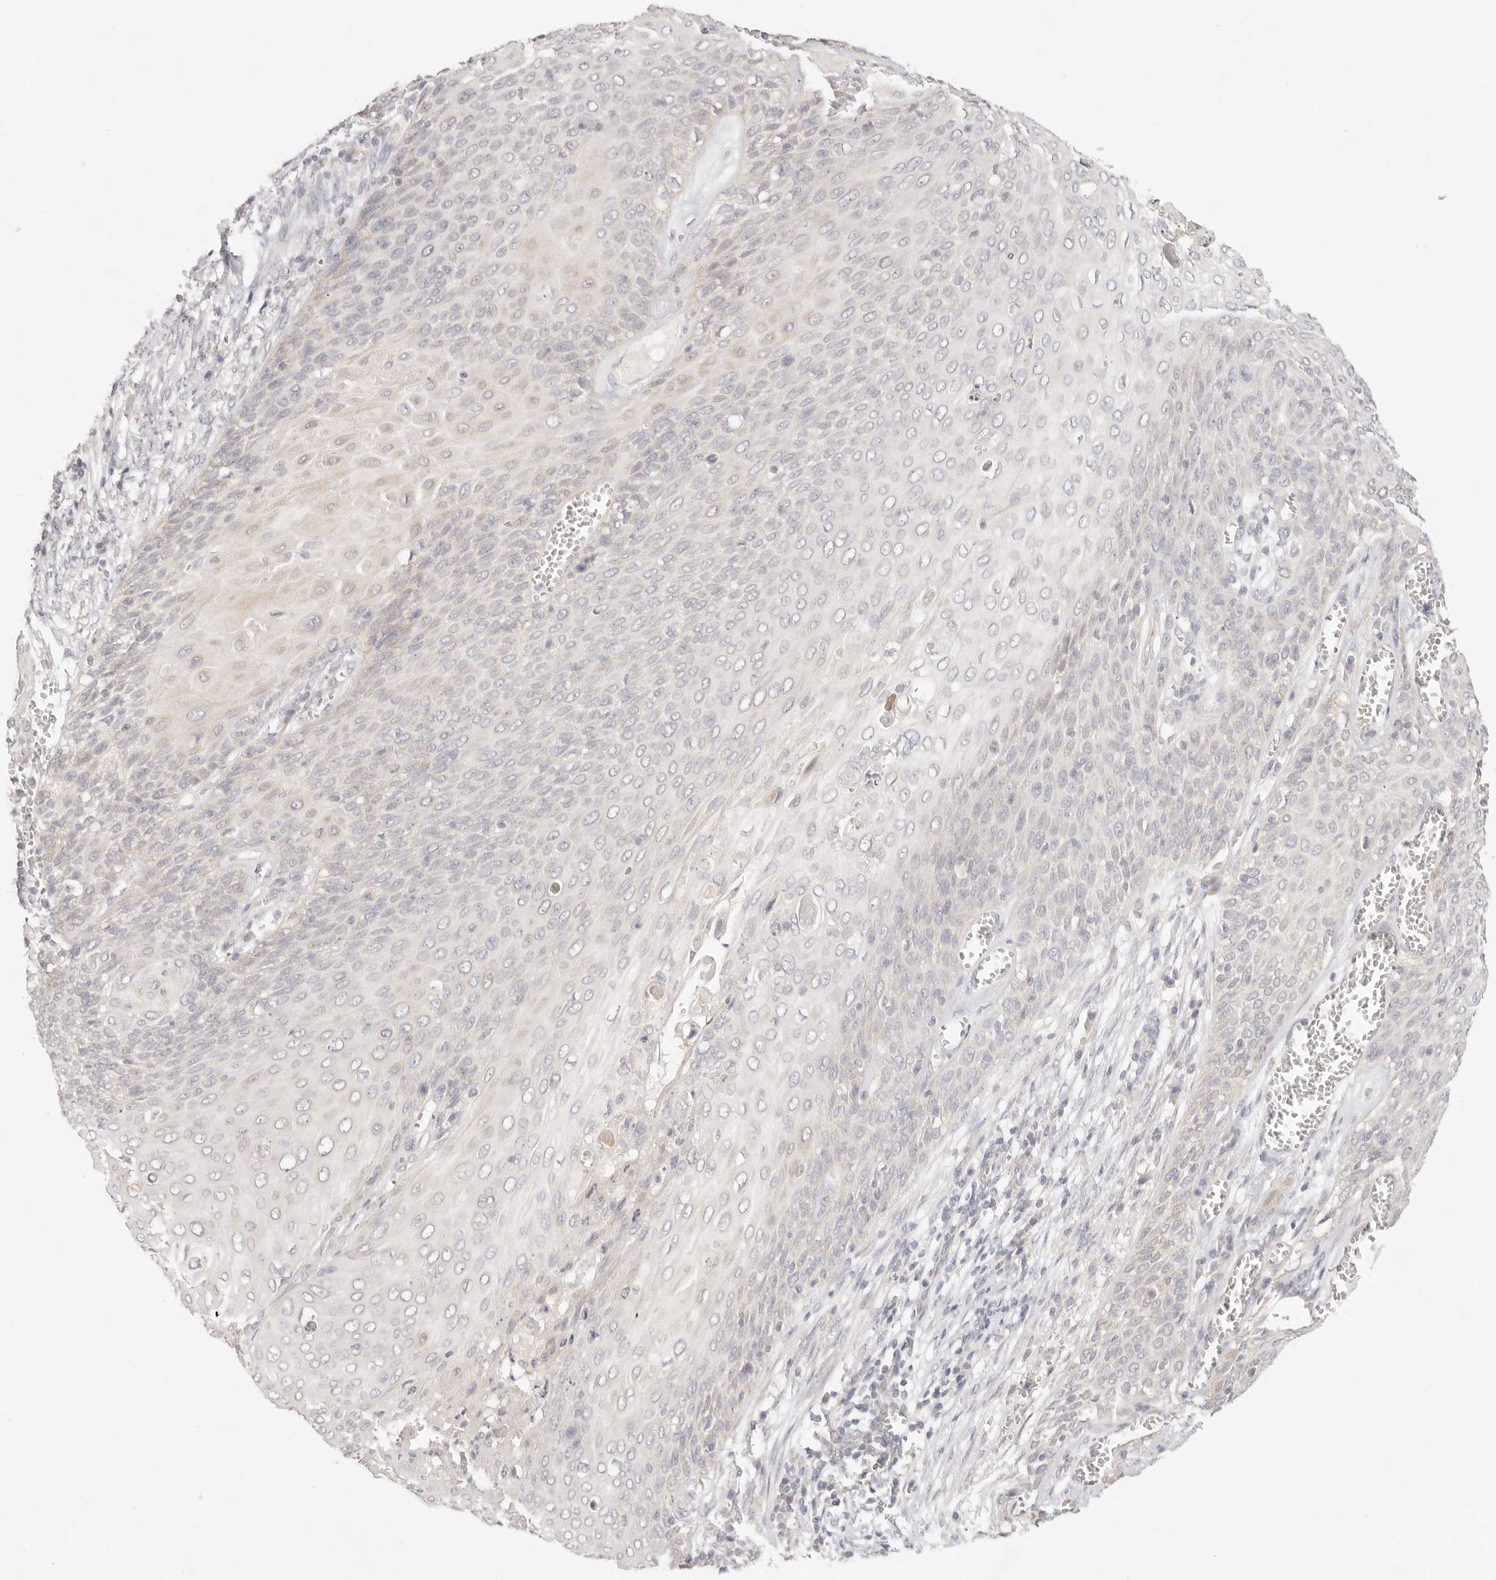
{"staining": {"intensity": "negative", "quantity": "none", "location": "none"}, "tissue": "cervical cancer", "cell_type": "Tumor cells", "image_type": "cancer", "snomed": [{"axis": "morphology", "description": "Squamous cell carcinoma, NOS"}, {"axis": "topography", "description": "Cervix"}], "caption": "The histopathology image exhibits no significant positivity in tumor cells of squamous cell carcinoma (cervical).", "gene": "GPR156", "patient": {"sex": "female", "age": 39}}